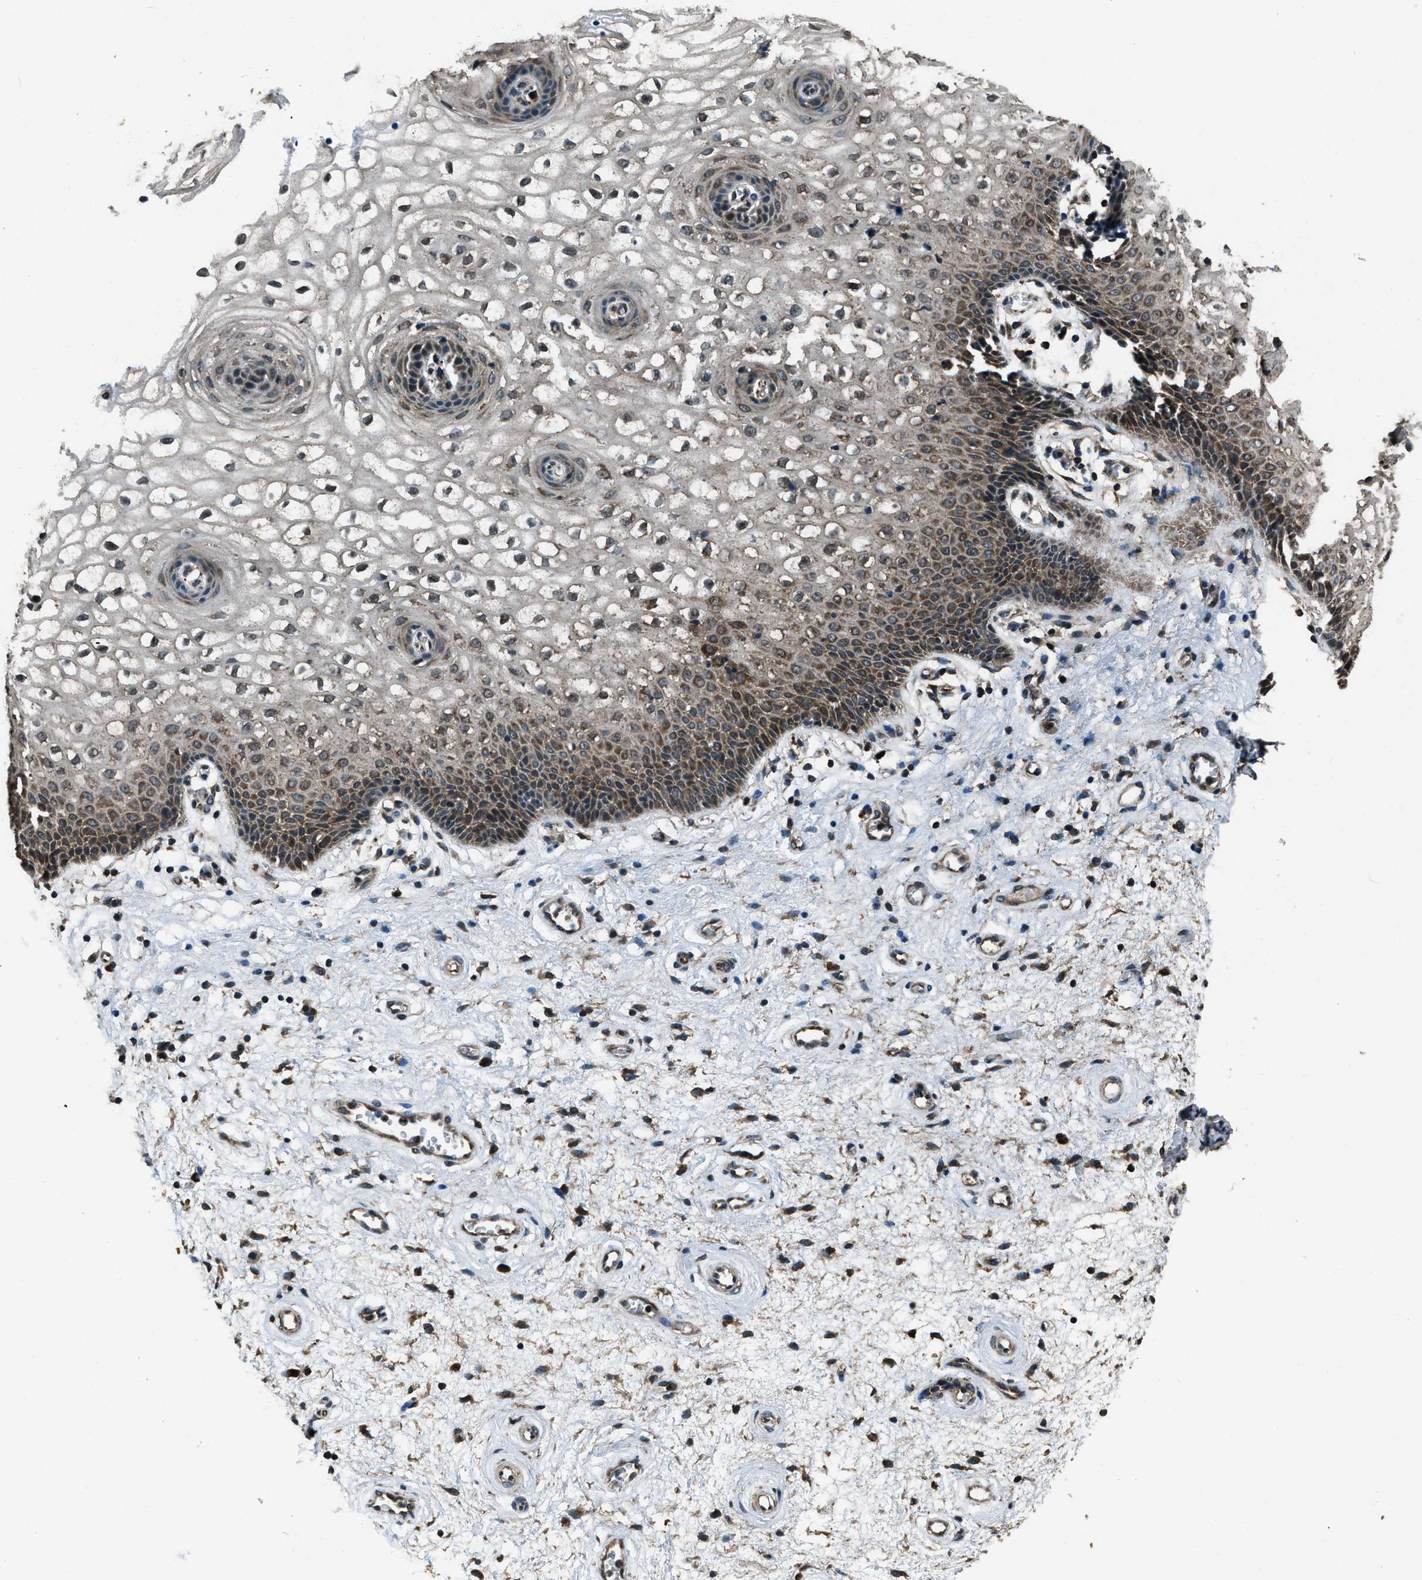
{"staining": {"intensity": "weak", "quantity": "25%-75%", "location": "cytoplasmic/membranous,nuclear"}, "tissue": "vagina", "cell_type": "Squamous epithelial cells", "image_type": "normal", "snomed": [{"axis": "morphology", "description": "Normal tissue, NOS"}, {"axis": "topography", "description": "Vagina"}], "caption": "A micrograph of vagina stained for a protein exhibits weak cytoplasmic/membranous,nuclear brown staining in squamous epithelial cells. Using DAB (brown) and hematoxylin (blue) stains, captured at high magnification using brightfield microscopy.", "gene": "TRIM4", "patient": {"sex": "female", "age": 34}}